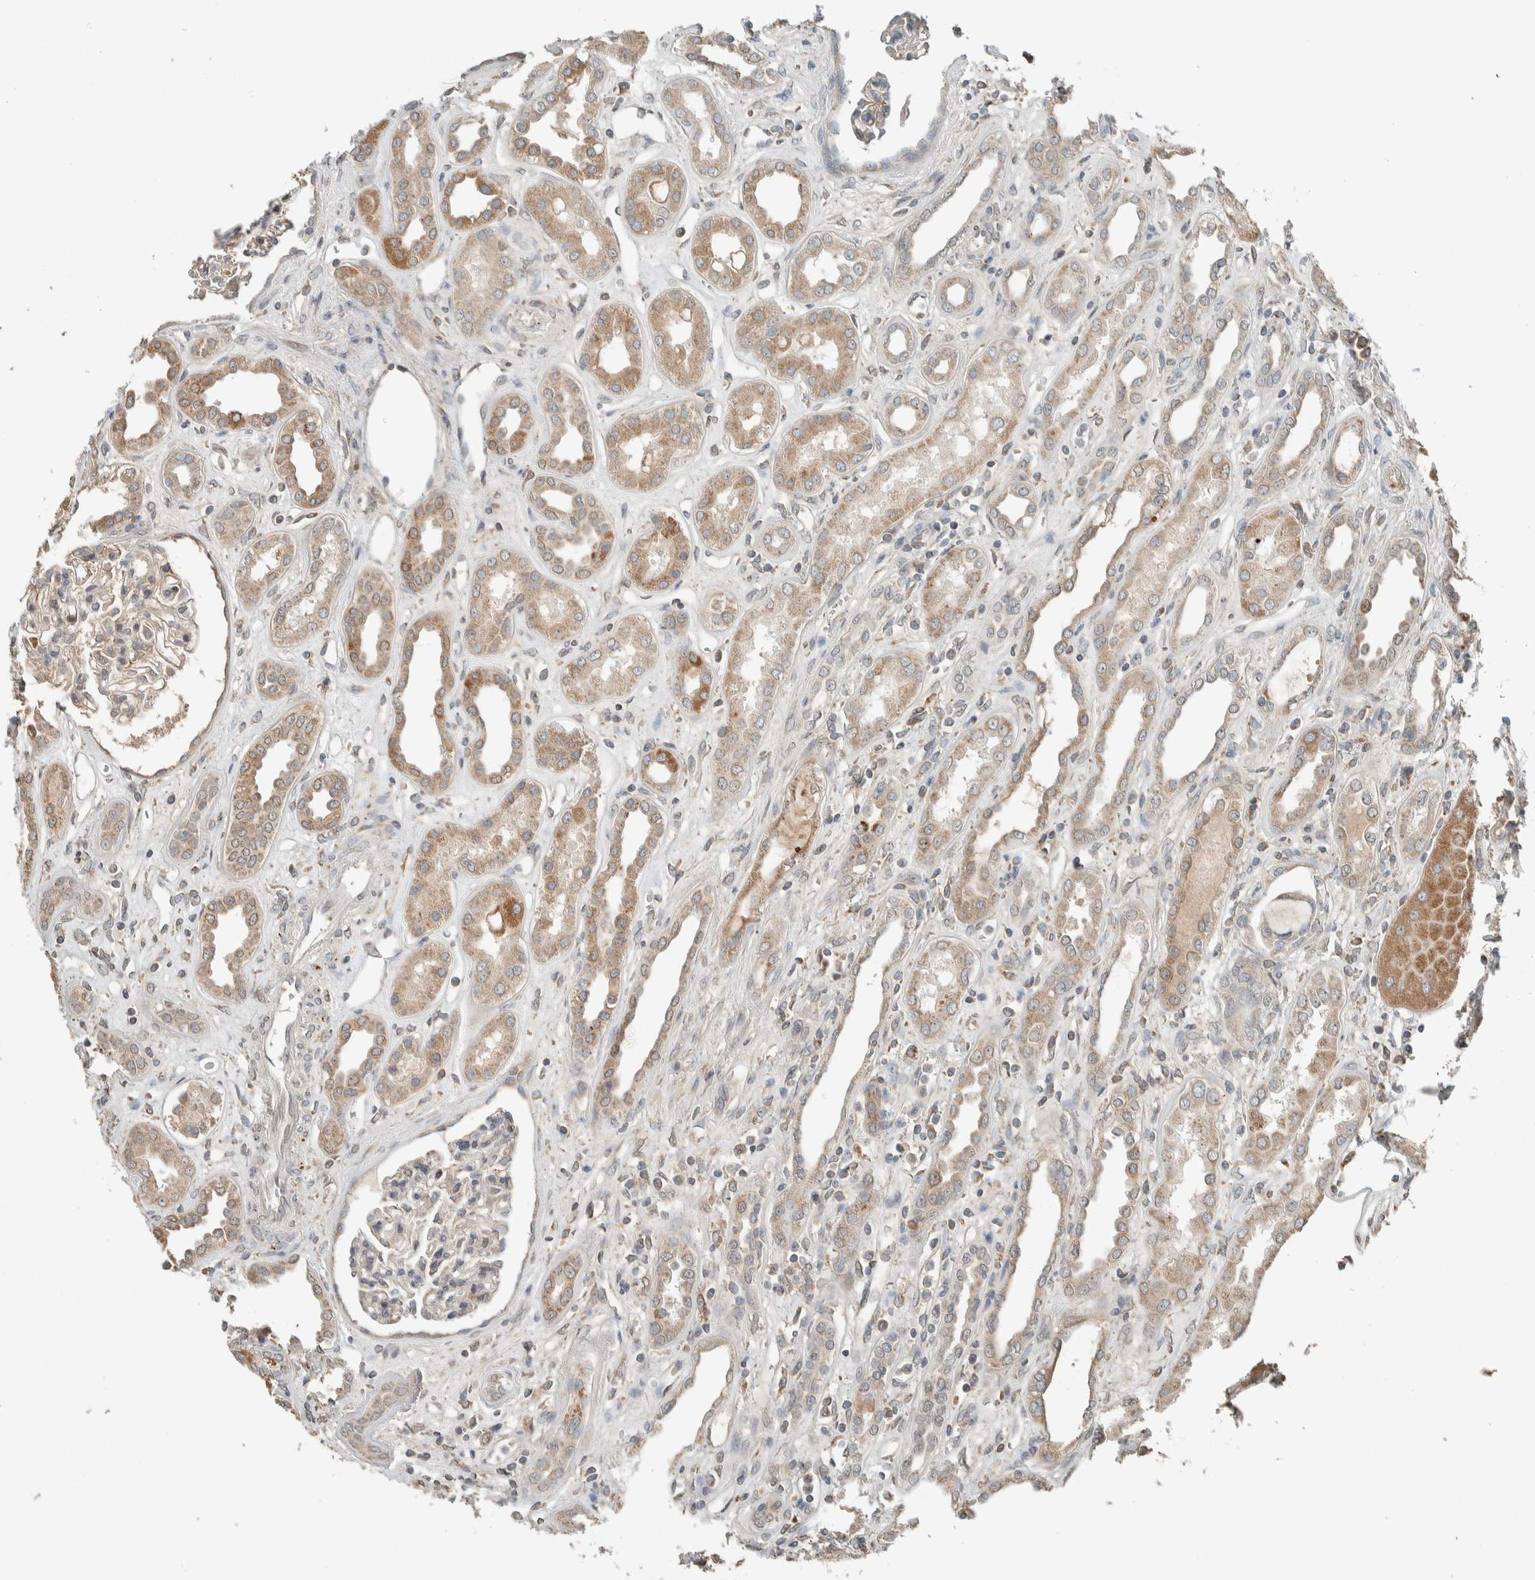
{"staining": {"intensity": "moderate", "quantity": "<25%", "location": "cytoplasmic/membranous"}, "tissue": "kidney", "cell_type": "Cells in glomeruli", "image_type": "normal", "snomed": [{"axis": "morphology", "description": "Normal tissue, NOS"}, {"axis": "topography", "description": "Kidney"}], "caption": "Immunohistochemical staining of unremarkable human kidney displays <25% levels of moderate cytoplasmic/membranous protein positivity in approximately <25% of cells in glomeruli.", "gene": "NBR1", "patient": {"sex": "male", "age": 59}}